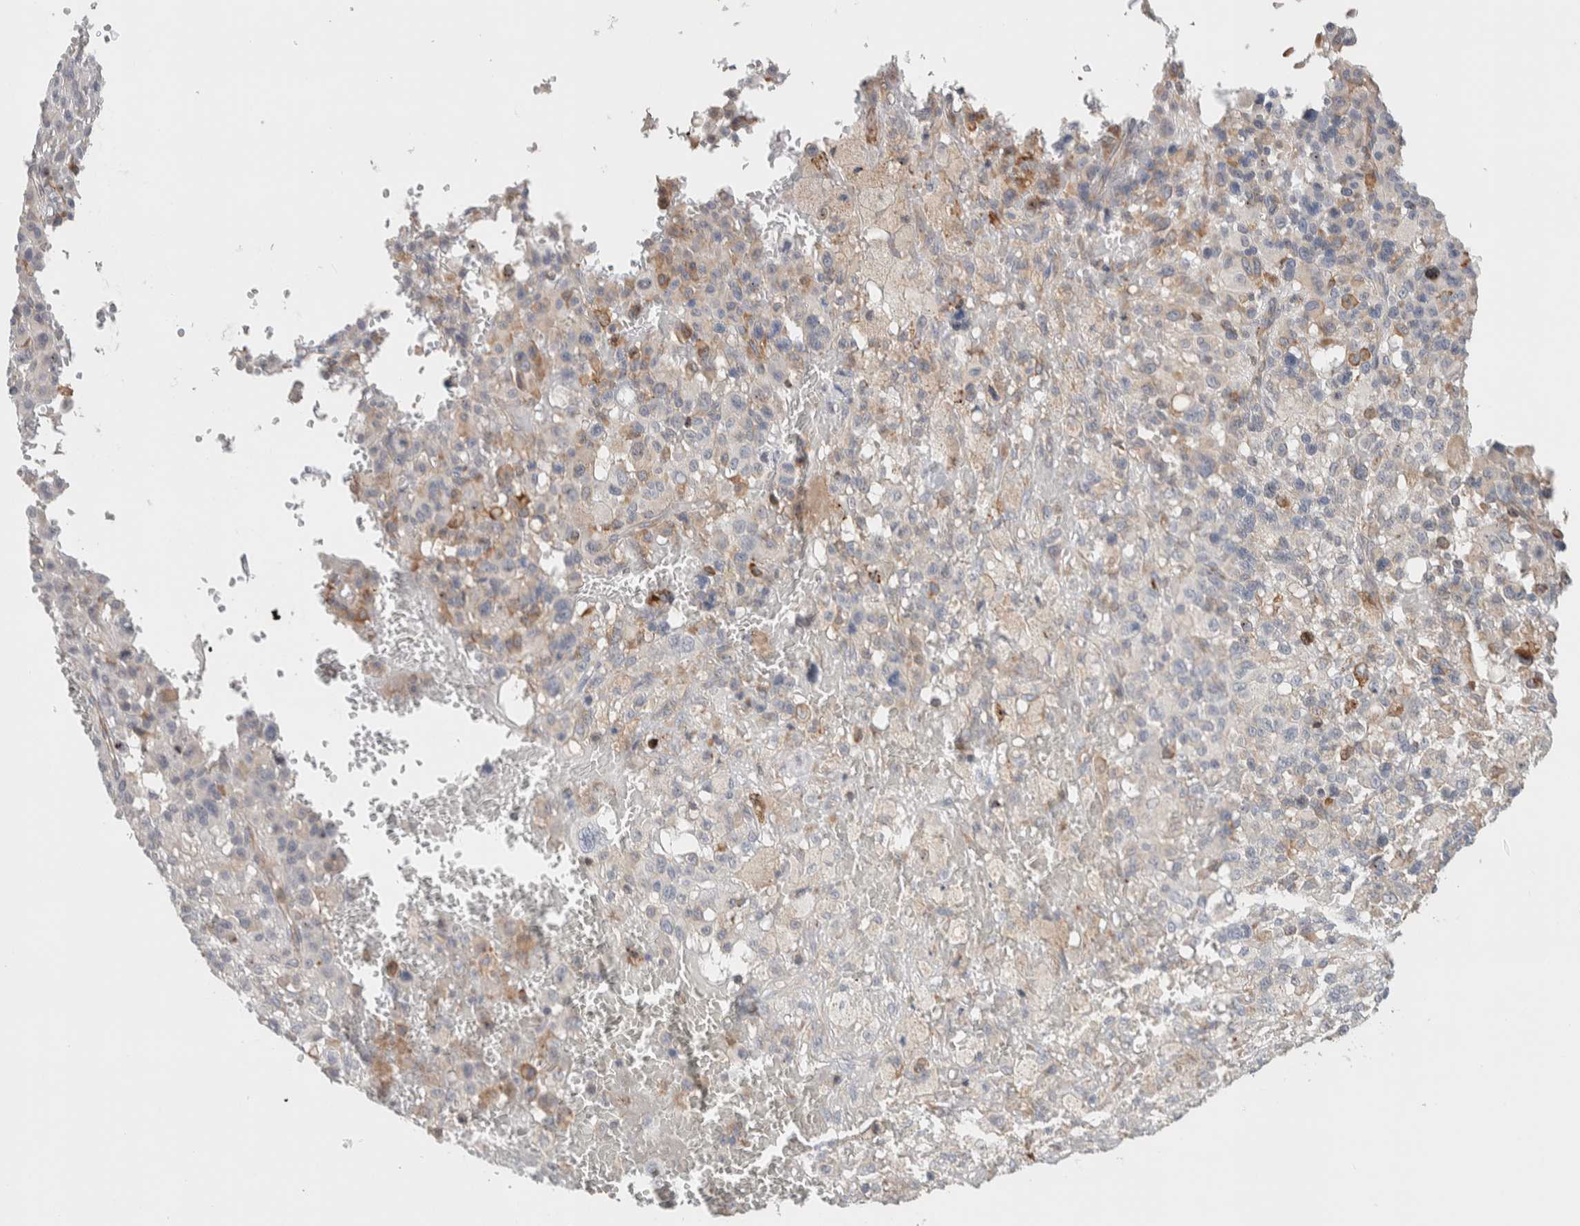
{"staining": {"intensity": "weak", "quantity": "<25%", "location": "cytoplasmic/membranous"}, "tissue": "melanoma", "cell_type": "Tumor cells", "image_type": "cancer", "snomed": [{"axis": "morphology", "description": "Malignant melanoma, Metastatic site"}, {"axis": "topography", "description": "Skin"}], "caption": "Immunohistochemistry histopathology image of neoplastic tissue: malignant melanoma (metastatic site) stained with DAB shows no significant protein positivity in tumor cells. (DAB immunohistochemistry (IHC), high magnification).", "gene": "ADCY8", "patient": {"sex": "female", "age": 74}}